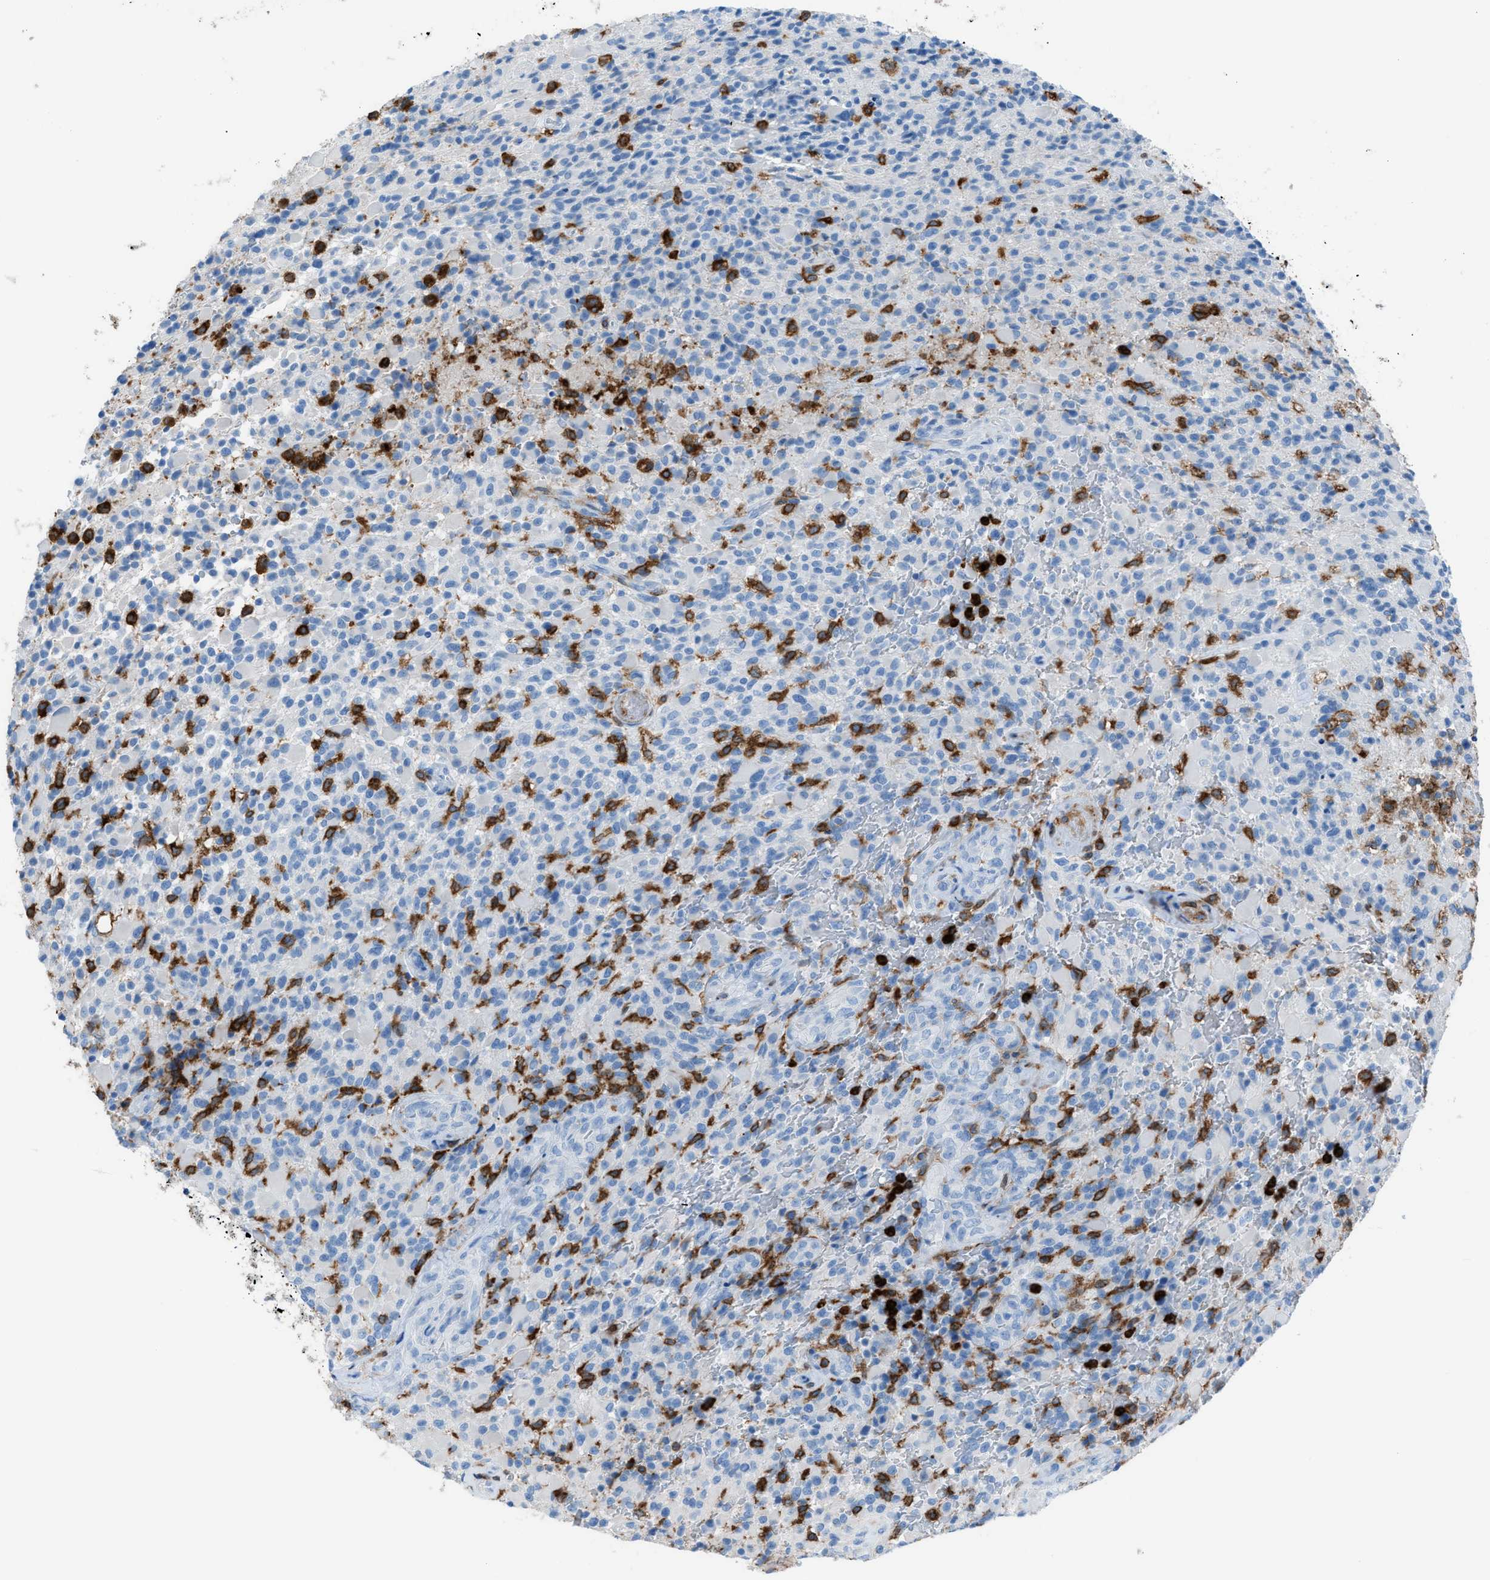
{"staining": {"intensity": "strong", "quantity": "<25%", "location": "cytoplasmic/membranous"}, "tissue": "glioma", "cell_type": "Tumor cells", "image_type": "cancer", "snomed": [{"axis": "morphology", "description": "Glioma, malignant, High grade"}, {"axis": "topography", "description": "Brain"}], "caption": "IHC micrograph of neoplastic tissue: human high-grade glioma (malignant) stained using IHC displays medium levels of strong protein expression localized specifically in the cytoplasmic/membranous of tumor cells, appearing as a cytoplasmic/membranous brown color.", "gene": "ITGB2", "patient": {"sex": "male", "age": 71}}